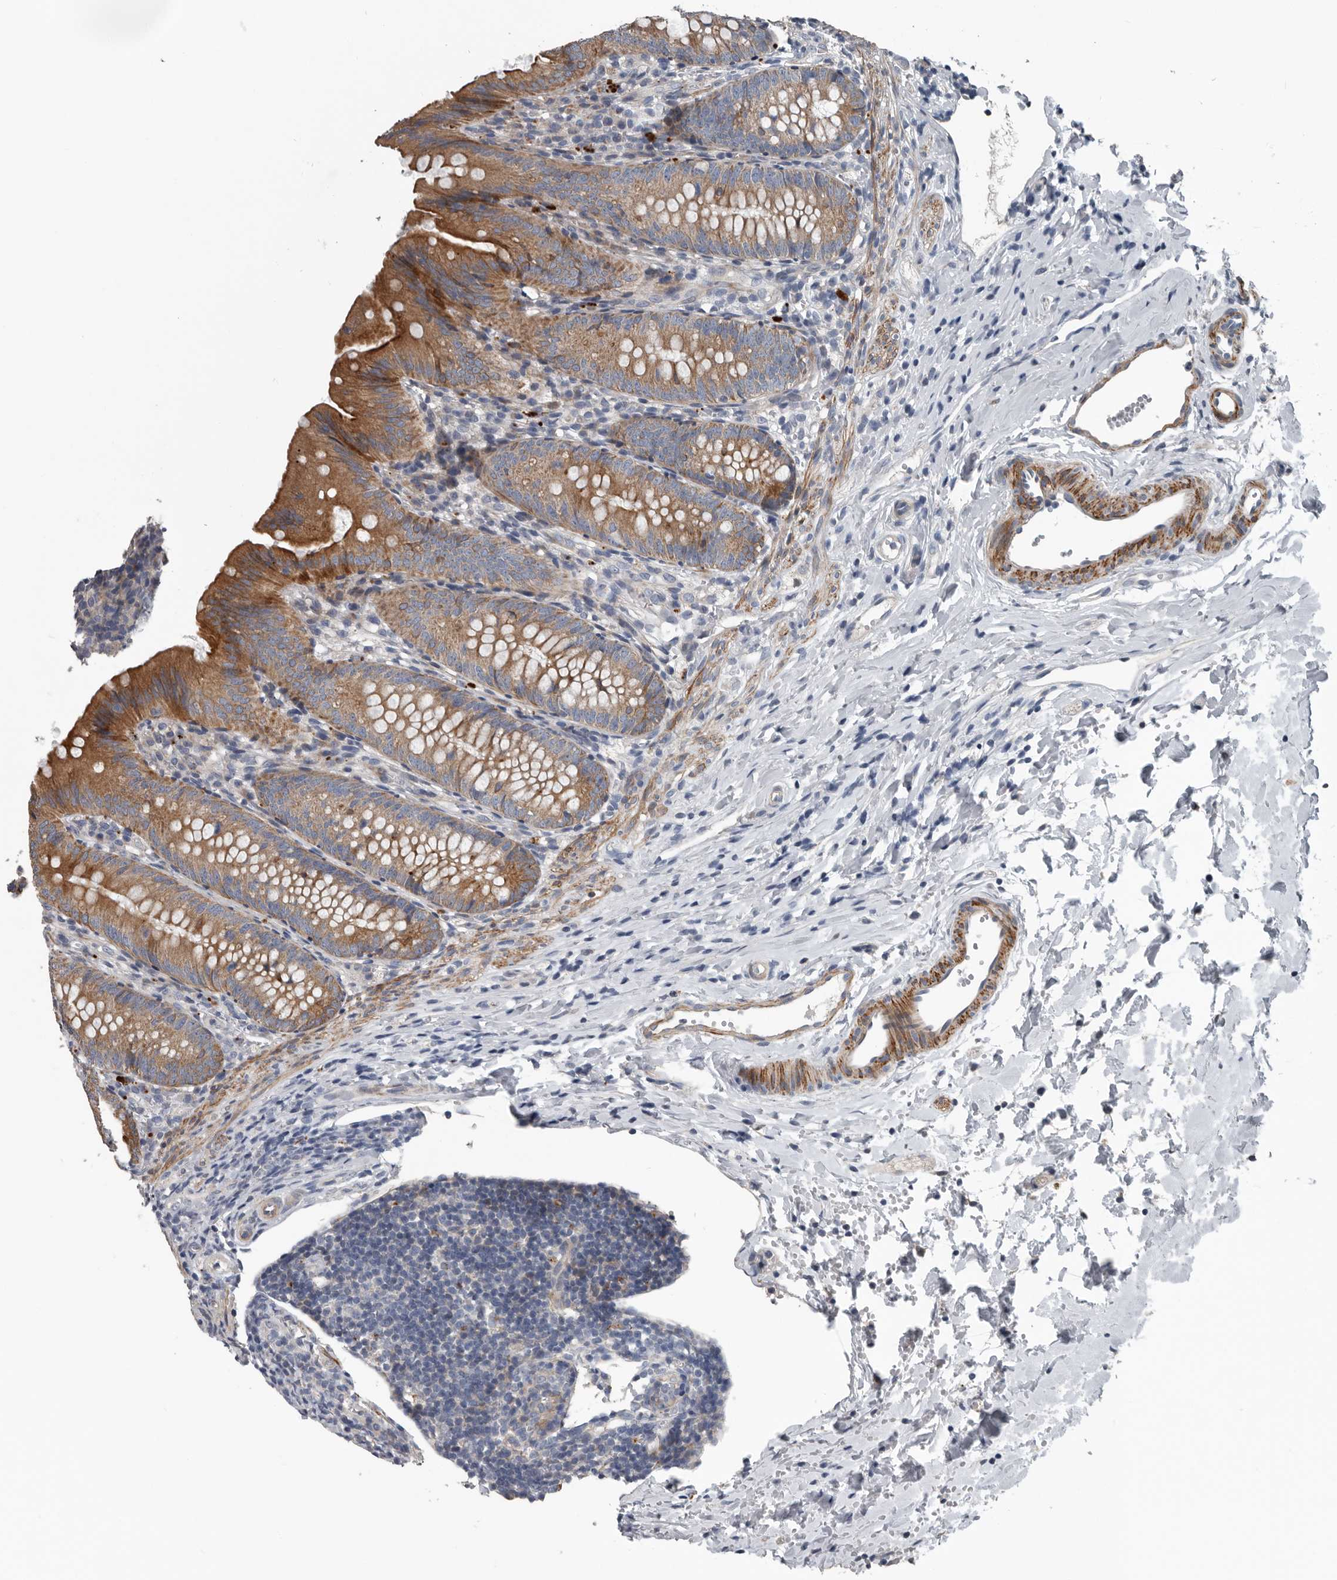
{"staining": {"intensity": "strong", "quantity": ">75%", "location": "cytoplasmic/membranous"}, "tissue": "appendix", "cell_type": "Glandular cells", "image_type": "normal", "snomed": [{"axis": "morphology", "description": "Normal tissue, NOS"}, {"axis": "topography", "description": "Appendix"}], "caption": "The micrograph shows immunohistochemical staining of benign appendix. There is strong cytoplasmic/membranous staining is appreciated in approximately >75% of glandular cells. Using DAB (brown) and hematoxylin (blue) stains, captured at high magnification using brightfield microscopy.", "gene": "DPY19L4", "patient": {"sex": "male", "age": 1}}